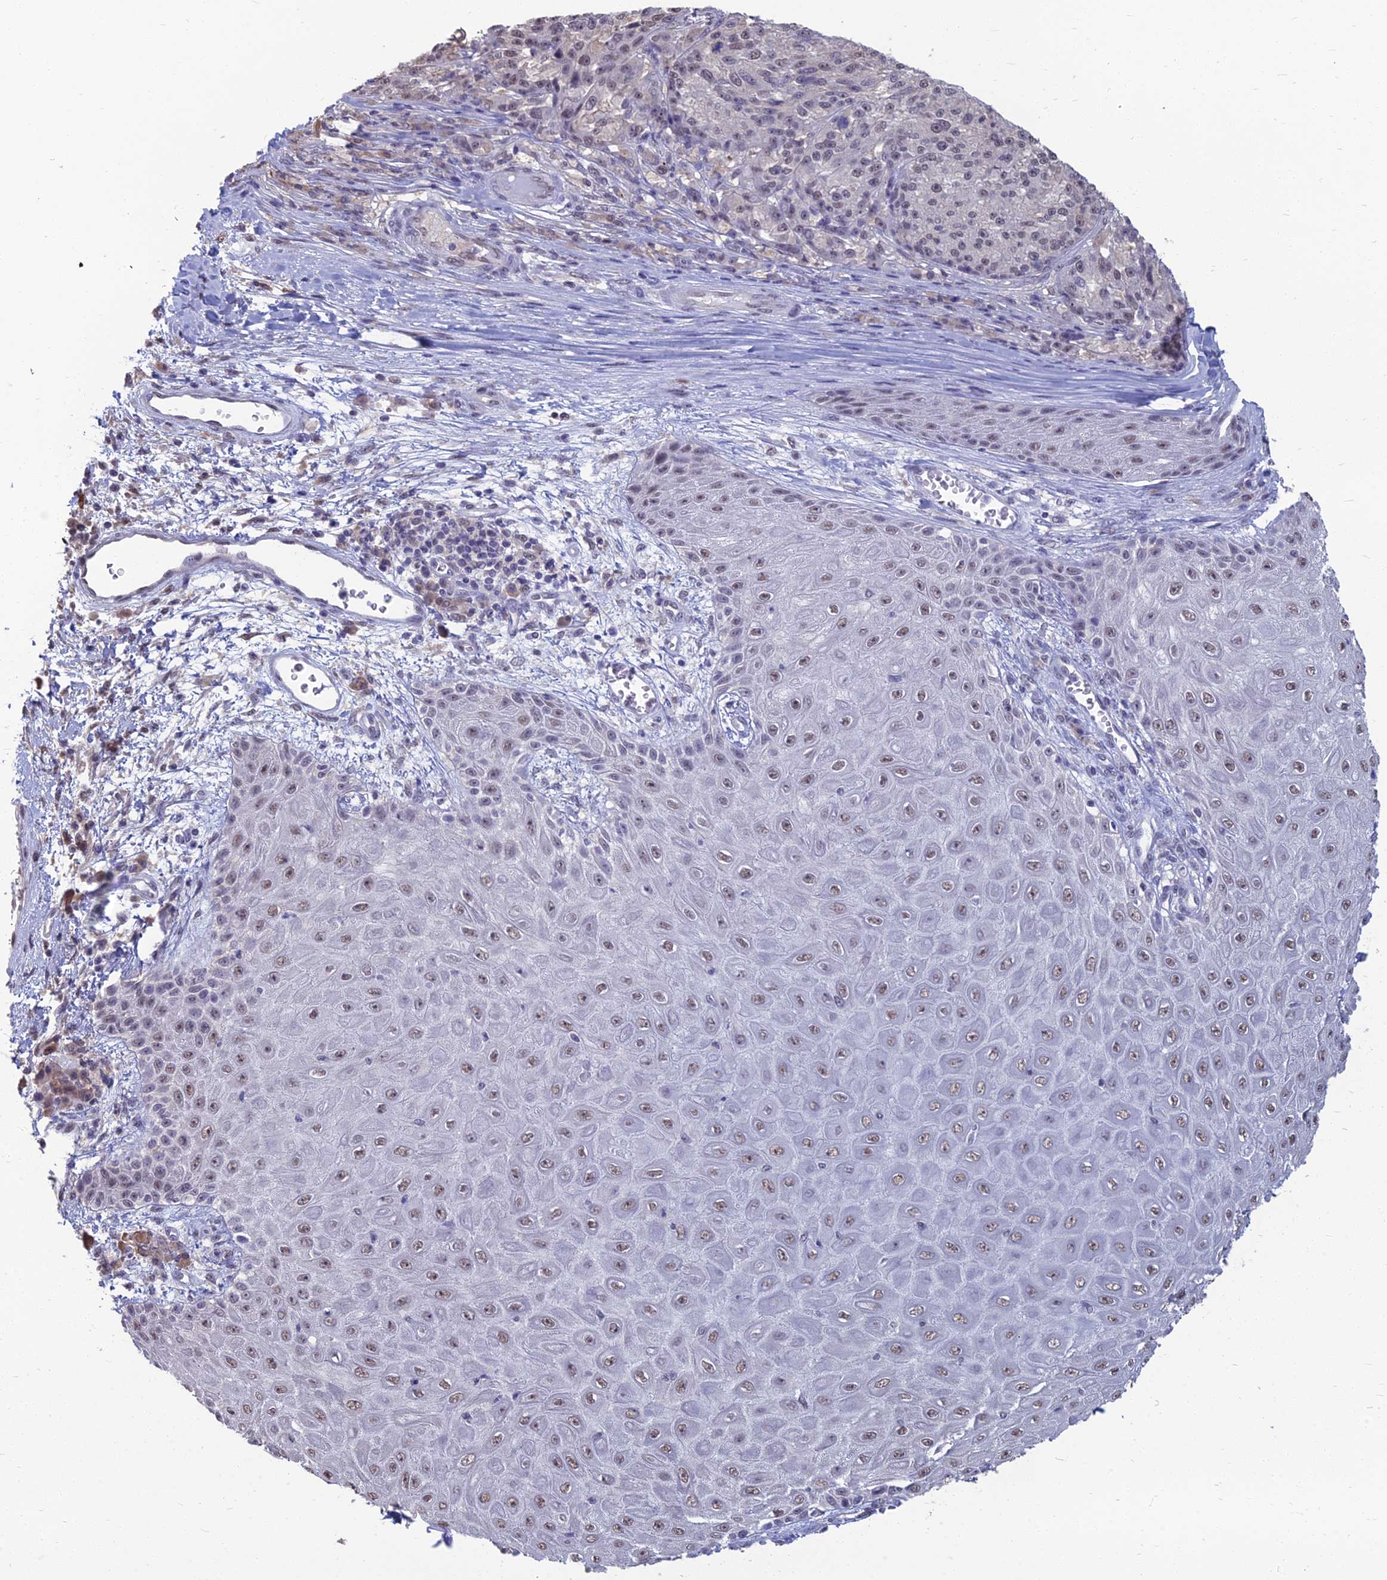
{"staining": {"intensity": "weak", "quantity": "<25%", "location": "nuclear"}, "tissue": "melanoma", "cell_type": "Tumor cells", "image_type": "cancer", "snomed": [{"axis": "morphology", "description": "Malignant melanoma, NOS"}, {"axis": "topography", "description": "Skin"}], "caption": "Melanoma was stained to show a protein in brown. There is no significant positivity in tumor cells. (DAB (3,3'-diaminobenzidine) IHC visualized using brightfield microscopy, high magnification).", "gene": "SRSF7", "patient": {"sex": "male", "age": 53}}